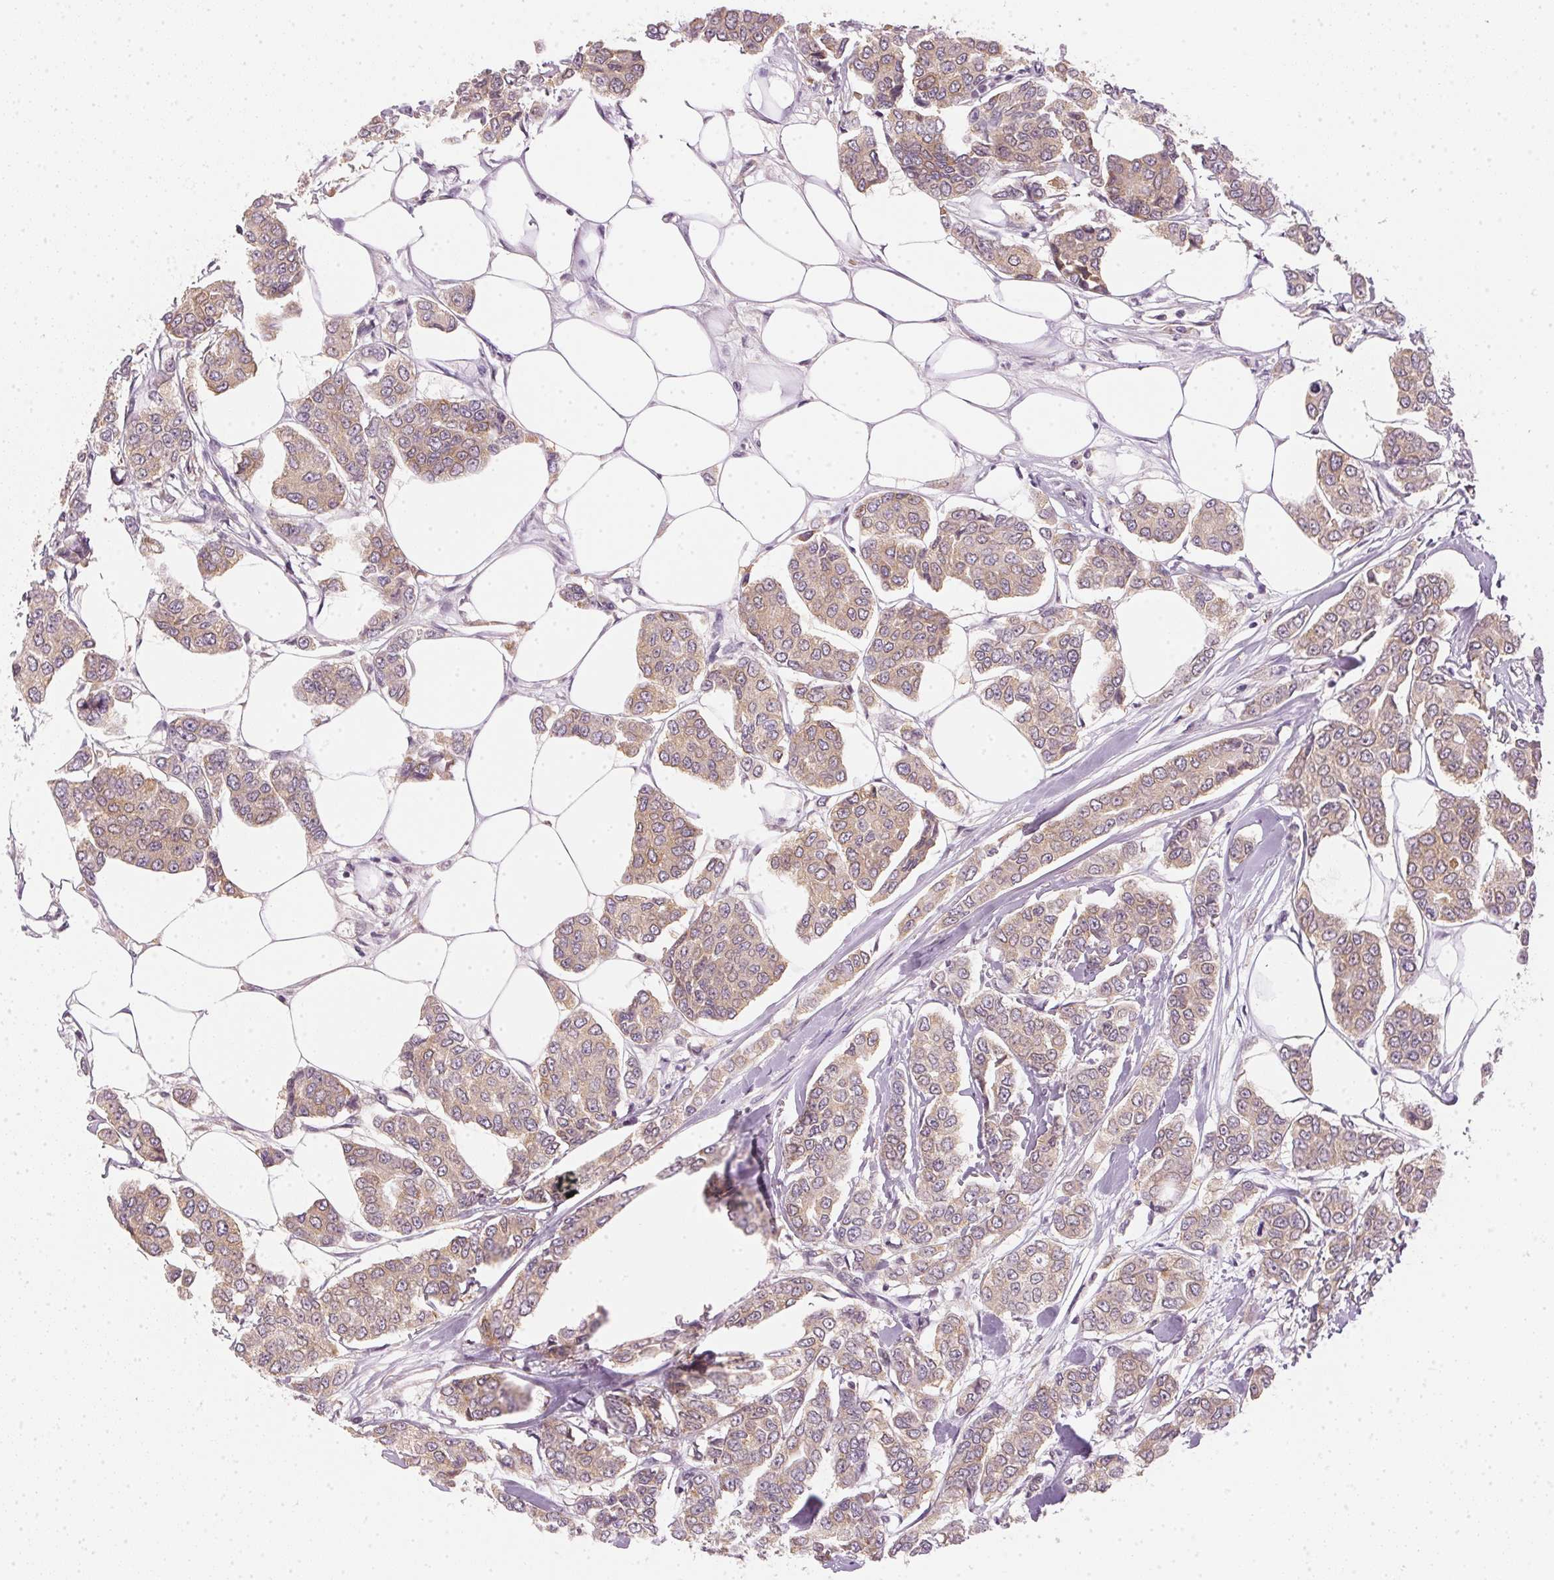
{"staining": {"intensity": "weak", "quantity": "25%-75%", "location": "cytoplasmic/membranous"}, "tissue": "breast cancer", "cell_type": "Tumor cells", "image_type": "cancer", "snomed": [{"axis": "morphology", "description": "Duct carcinoma"}, {"axis": "topography", "description": "Breast"}], "caption": "Invasive ductal carcinoma (breast) stained with immunohistochemistry (IHC) exhibits weak cytoplasmic/membranous expression in approximately 25%-75% of tumor cells. (DAB (3,3'-diaminobenzidine) = brown stain, brightfield microscopy at high magnification).", "gene": "KPRP", "patient": {"sex": "female", "age": 94}}